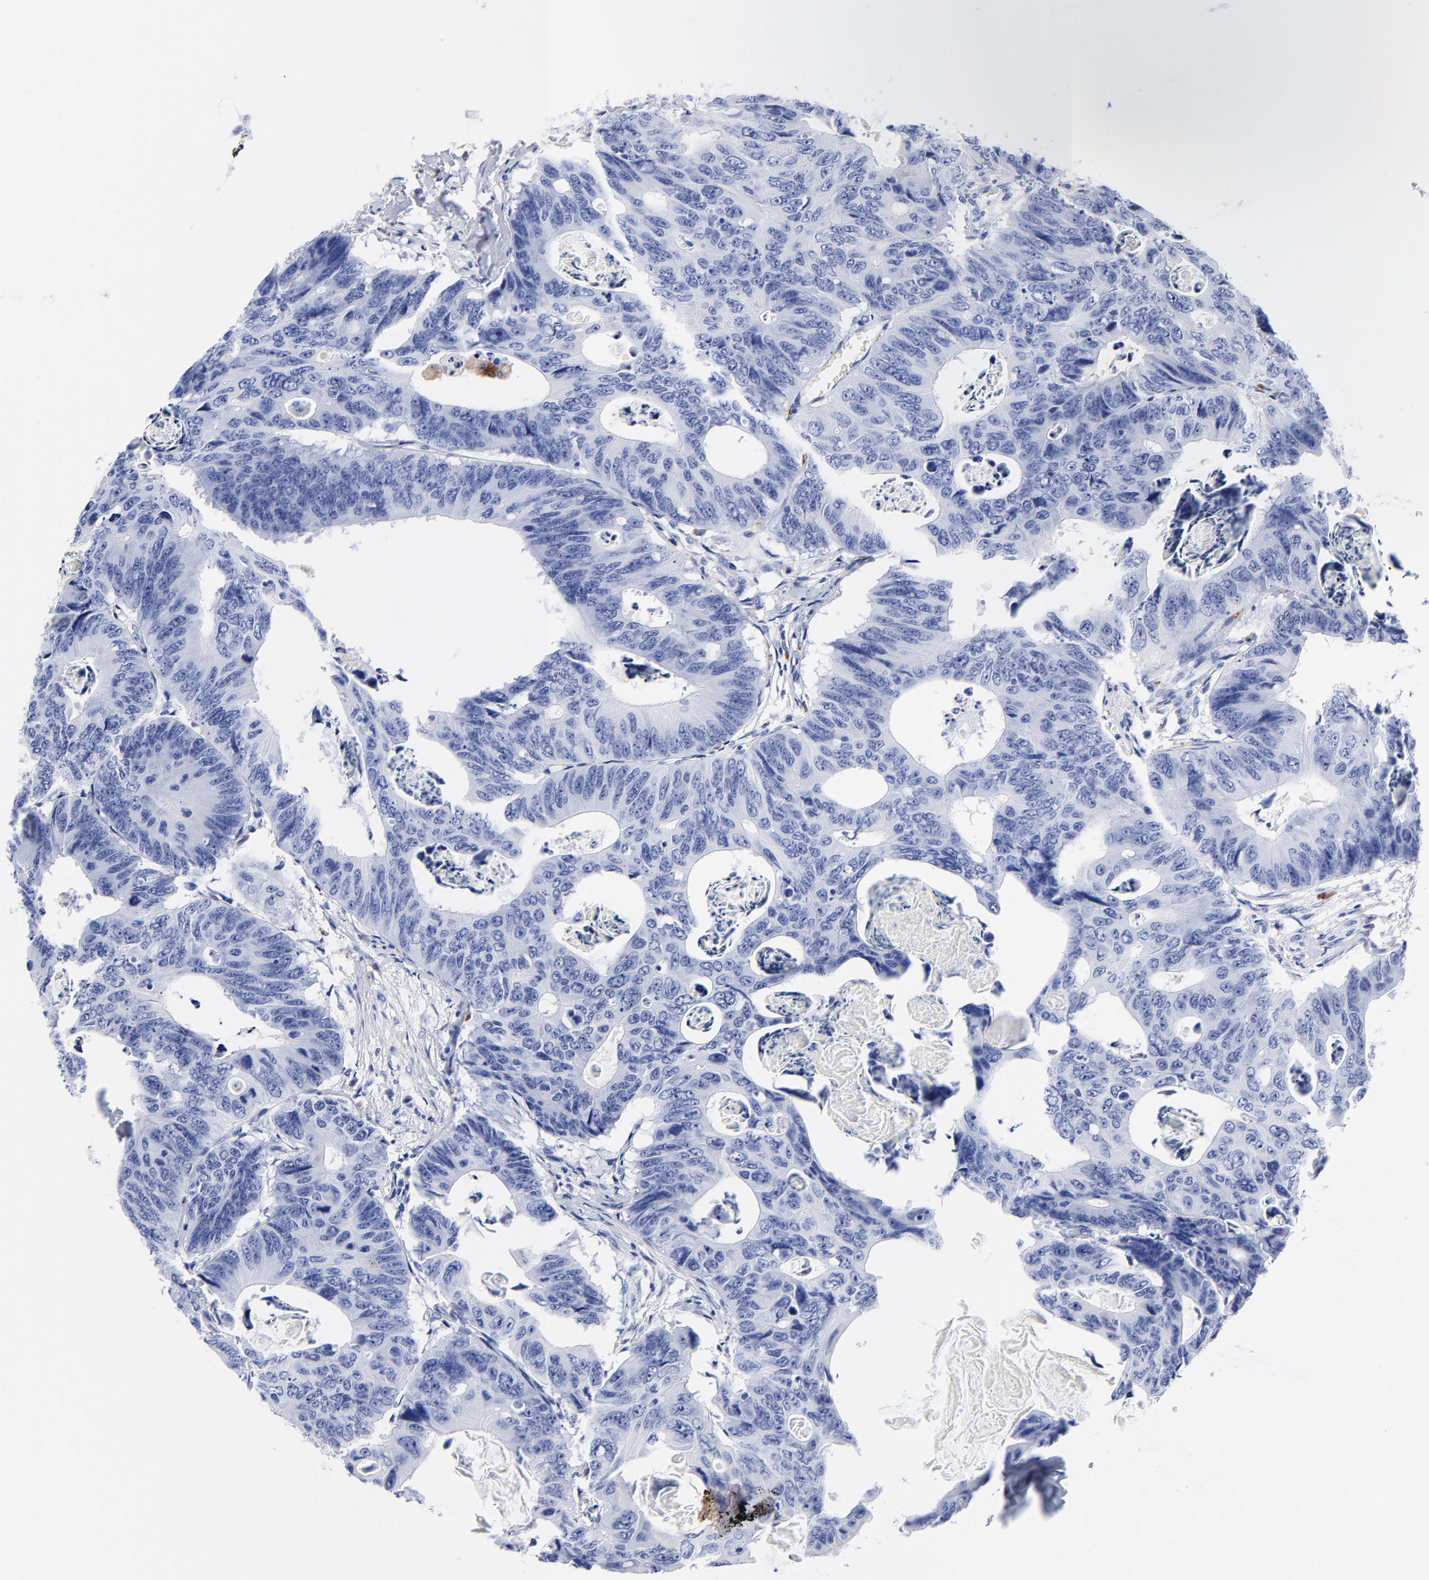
{"staining": {"intensity": "negative", "quantity": "none", "location": "none"}, "tissue": "colorectal cancer", "cell_type": "Tumor cells", "image_type": "cancer", "snomed": [{"axis": "morphology", "description": "Adenocarcinoma, NOS"}, {"axis": "topography", "description": "Colon"}], "caption": "Tumor cells show no significant expression in colorectal cancer.", "gene": "CPVL", "patient": {"sex": "female", "age": 55}}